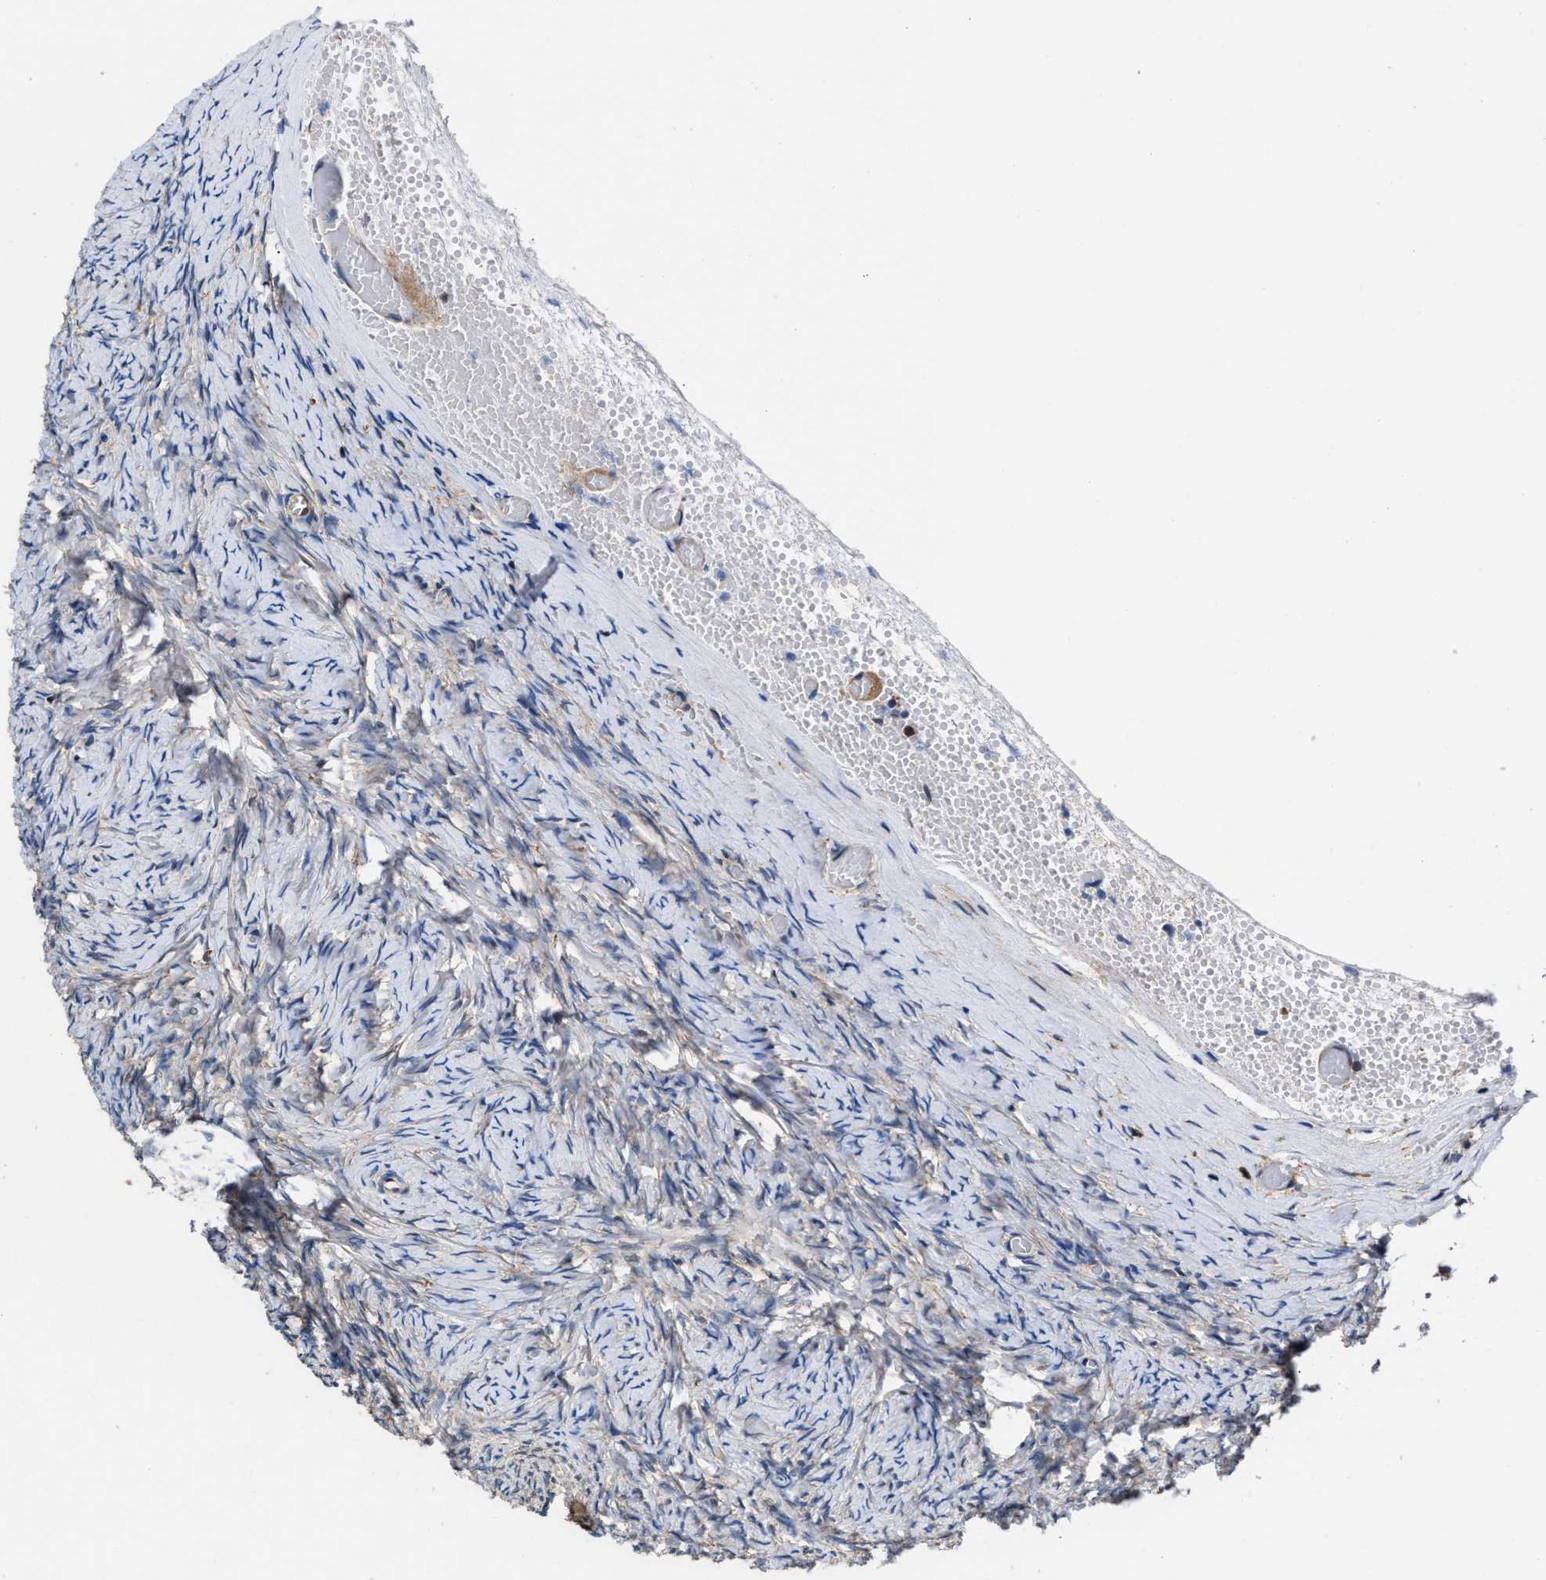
{"staining": {"intensity": "negative", "quantity": "none", "location": "none"}, "tissue": "ovary", "cell_type": "Ovarian stroma cells", "image_type": "normal", "snomed": [{"axis": "morphology", "description": "Normal tissue, NOS"}, {"axis": "topography", "description": "Ovary"}], "caption": "DAB (3,3'-diaminobenzidine) immunohistochemical staining of normal human ovary shows no significant staining in ovarian stroma cells.", "gene": "ACLY", "patient": {"sex": "female", "age": 27}}